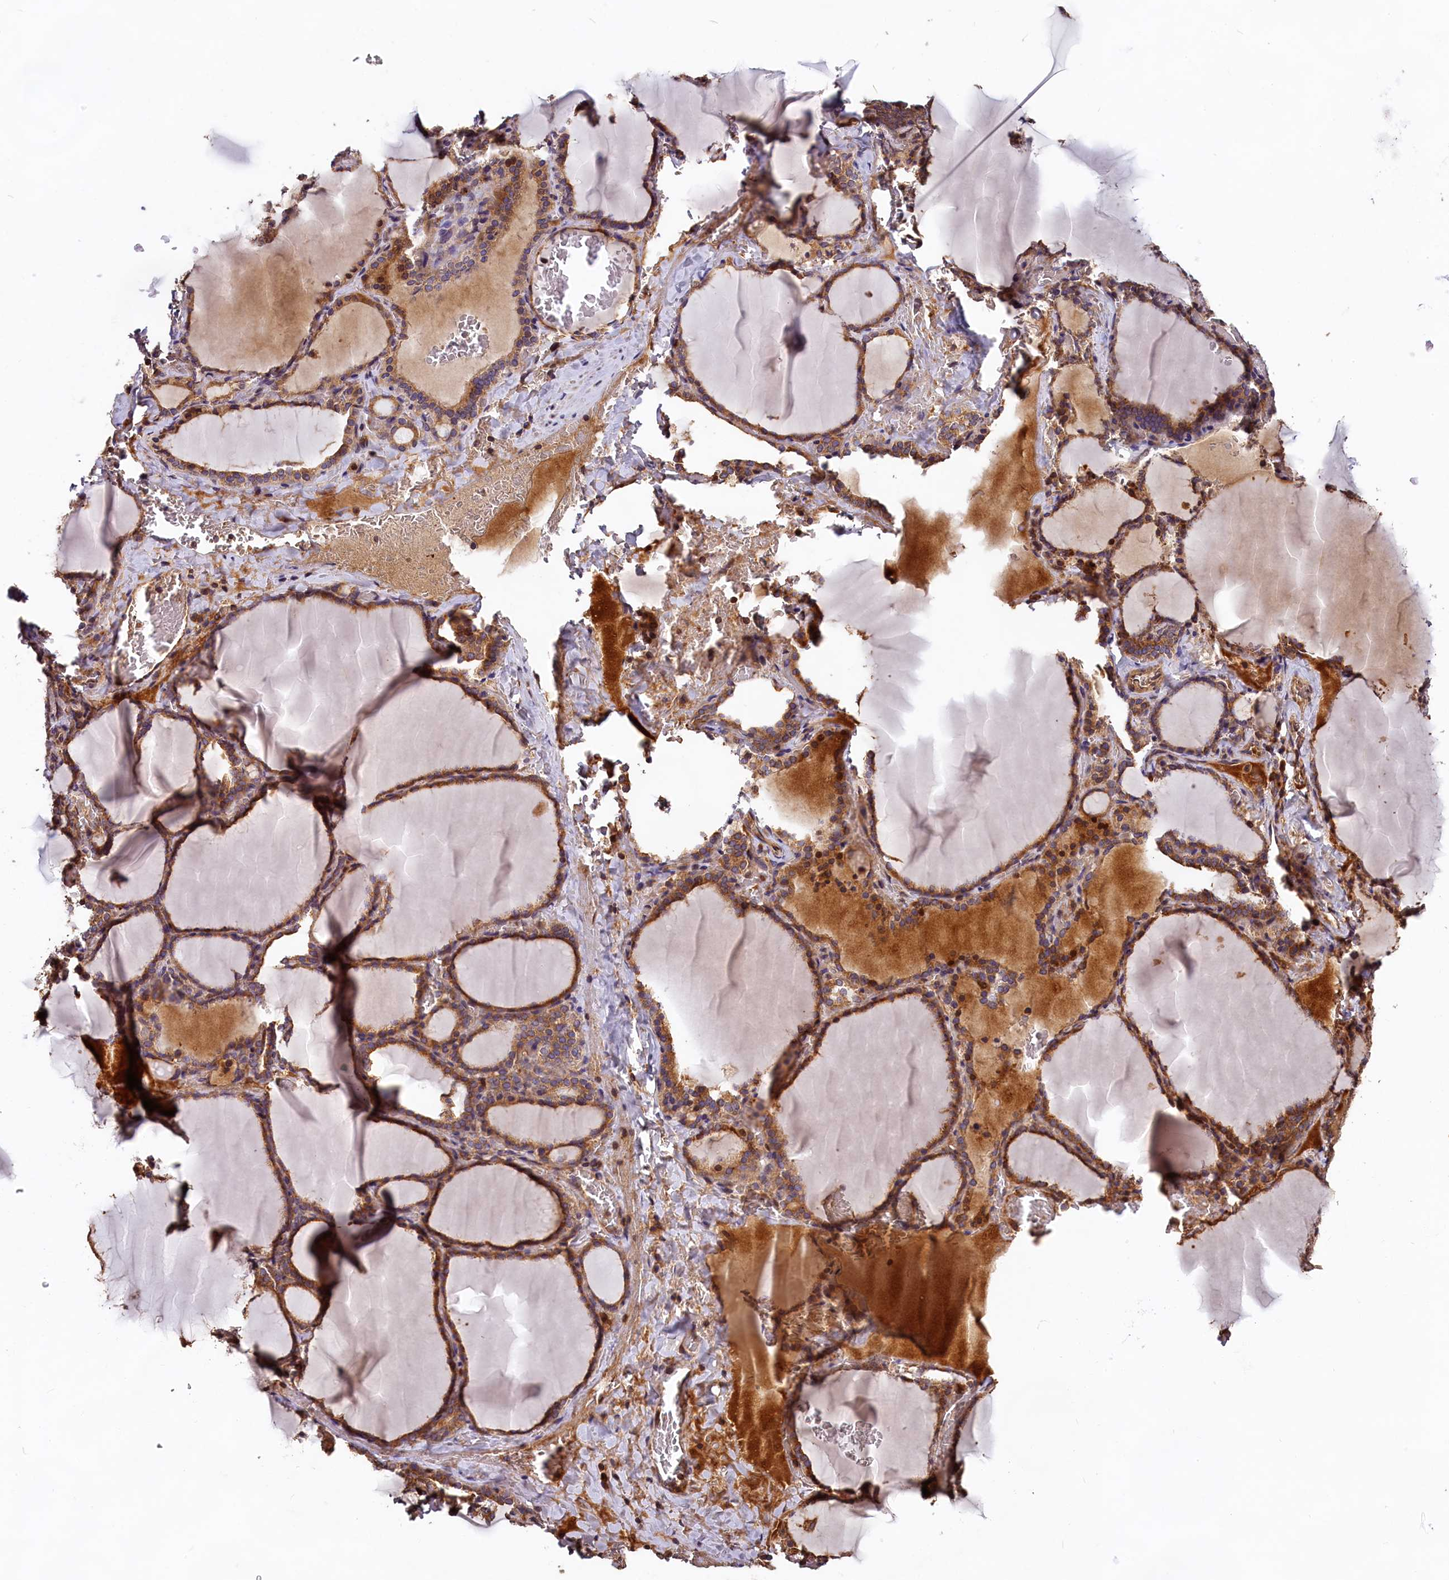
{"staining": {"intensity": "moderate", "quantity": ">75%", "location": "cytoplasmic/membranous"}, "tissue": "thyroid gland", "cell_type": "Glandular cells", "image_type": "normal", "snomed": [{"axis": "morphology", "description": "Normal tissue, NOS"}, {"axis": "topography", "description": "Thyroid gland"}], "caption": "Immunohistochemistry (IHC) of normal thyroid gland demonstrates medium levels of moderate cytoplasmic/membranous expression in about >75% of glandular cells. (DAB = brown stain, brightfield microscopy at high magnification).", "gene": "HMOX2", "patient": {"sex": "female", "age": 39}}